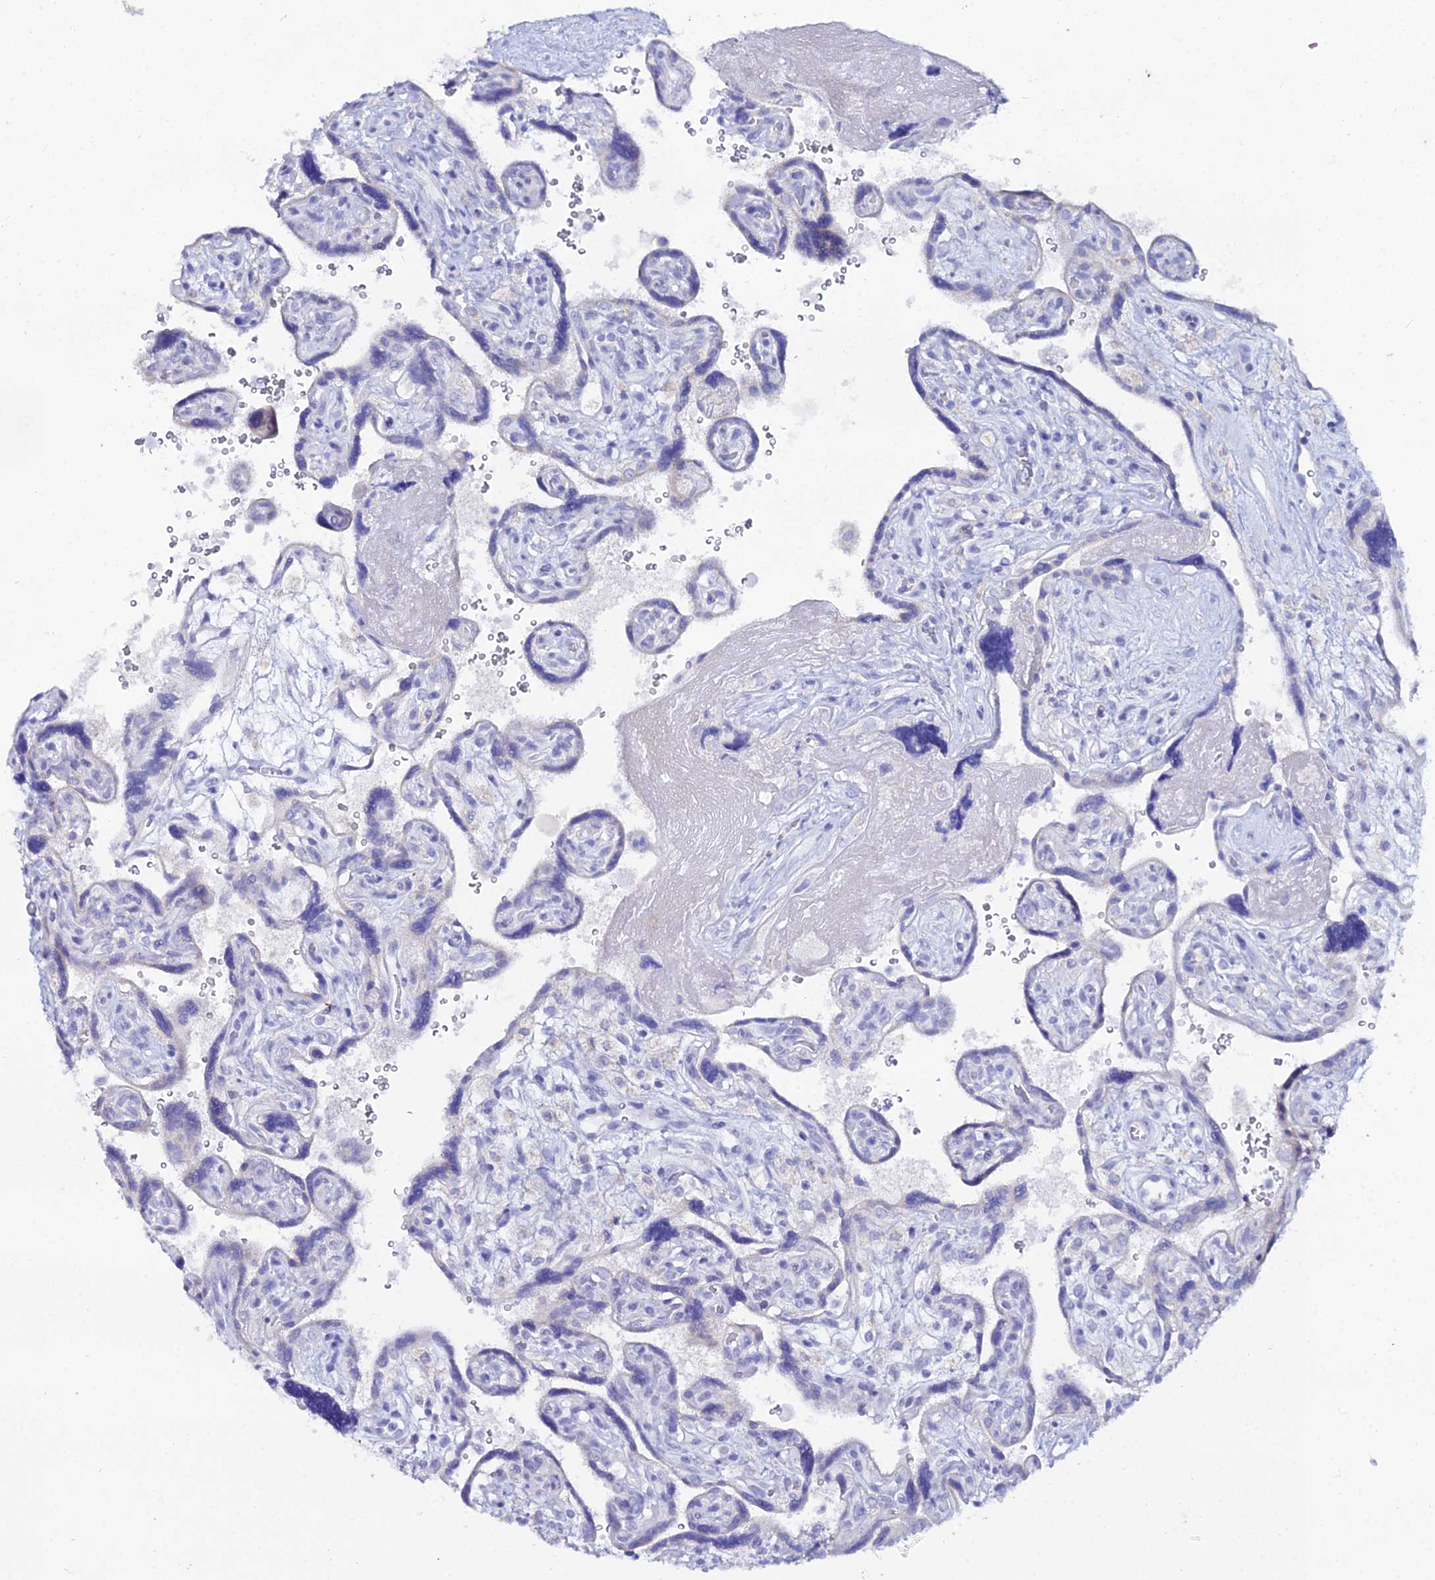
{"staining": {"intensity": "negative", "quantity": "none", "location": "none"}, "tissue": "placenta", "cell_type": "Trophoblastic cells", "image_type": "normal", "snomed": [{"axis": "morphology", "description": "Normal tissue, NOS"}, {"axis": "topography", "description": "Placenta"}], "caption": "Protein analysis of normal placenta displays no significant positivity in trophoblastic cells.", "gene": "DHX34", "patient": {"sex": "female", "age": 39}}